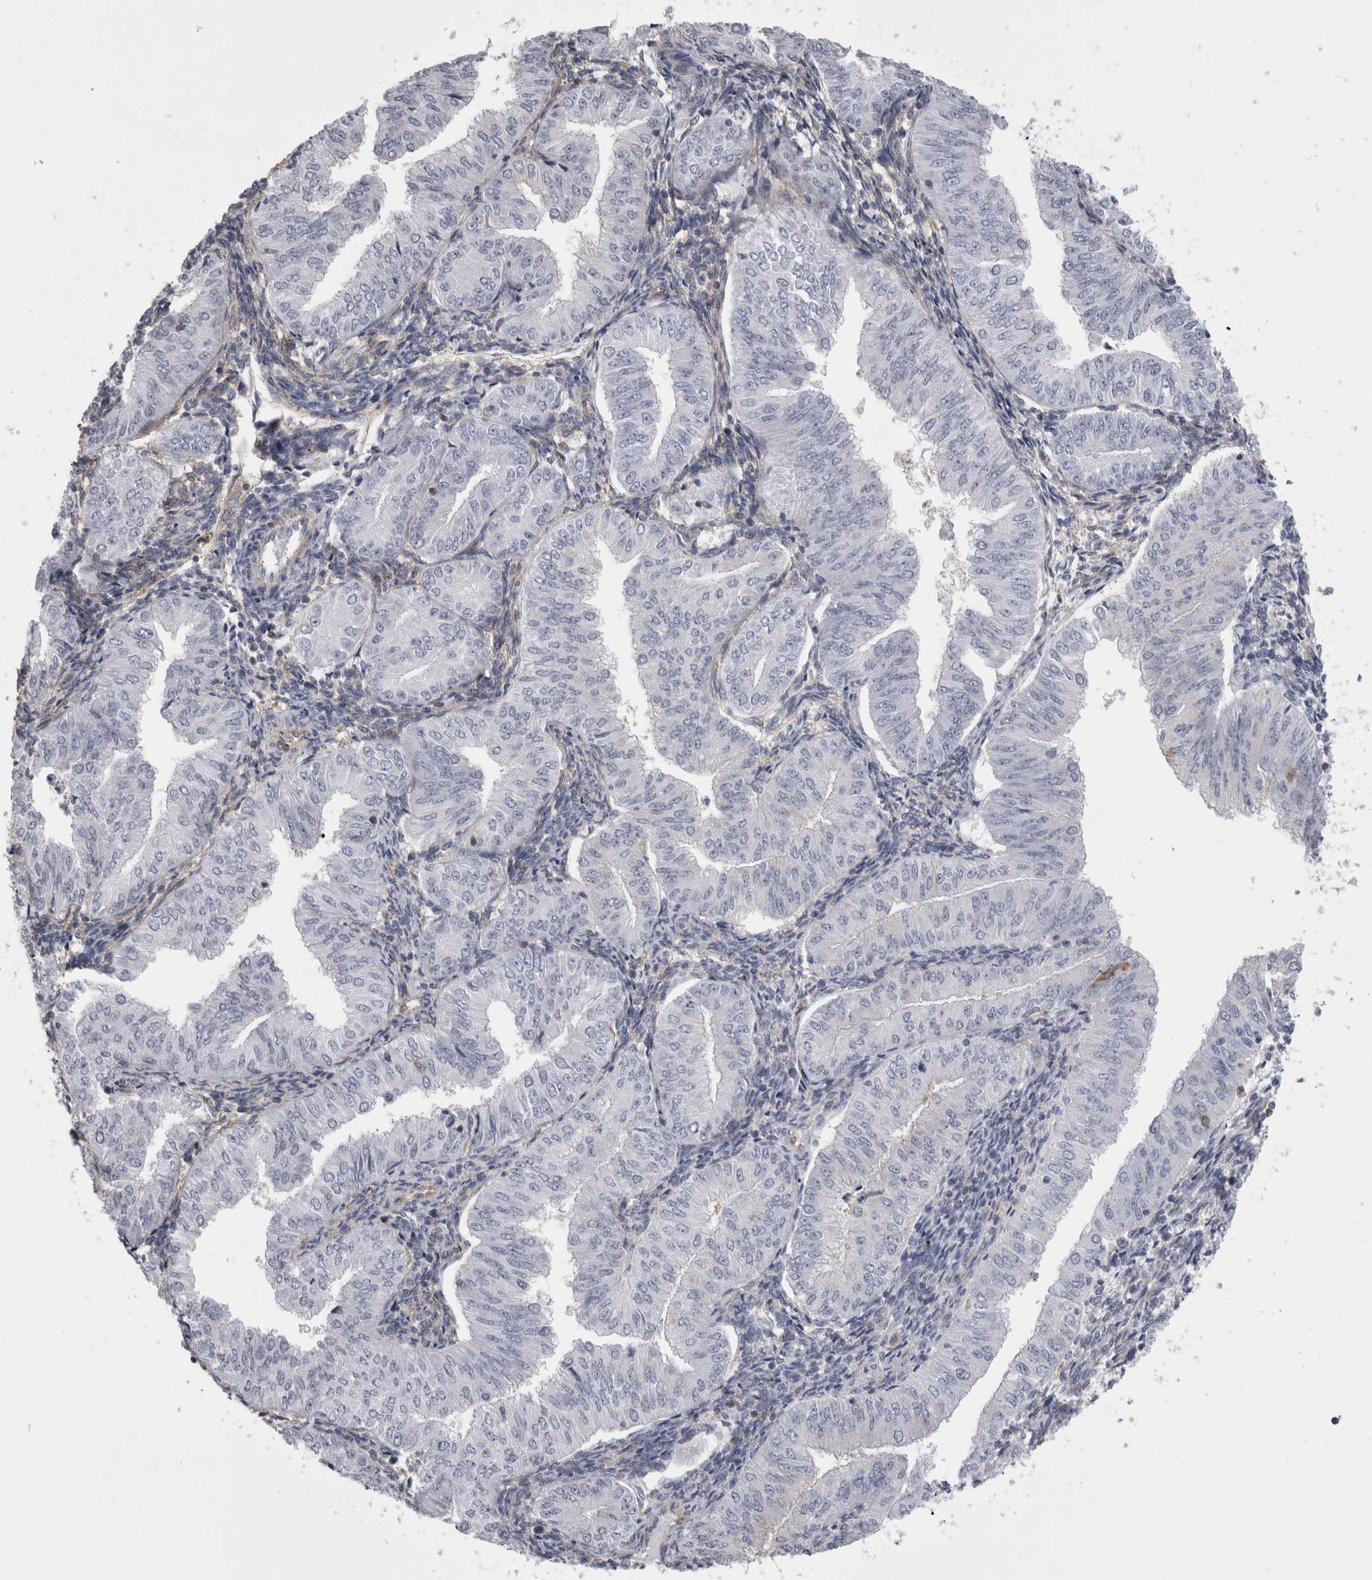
{"staining": {"intensity": "negative", "quantity": "none", "location": "none"}, "tissue": "endometrial cancer", "cell_type": "Tumor cells", "image_type": "cancer", "snomed": [{"axis": "morphology", "description": "Normal tissue, NOS"}, {"axis": "morphology", "description": "Adenocarcinoma, NOS"}, {"axis": "topography", "description": "Endometrium"}], "caption": "DAB (3,3'-diaminobenzidine) immunohistochemical staining of human adenocarcinoma (endometrial) exhibits no significant staining in tumor cells.", "gene": "ATXN3", "patient": {"sex": "female", "age": 53}}